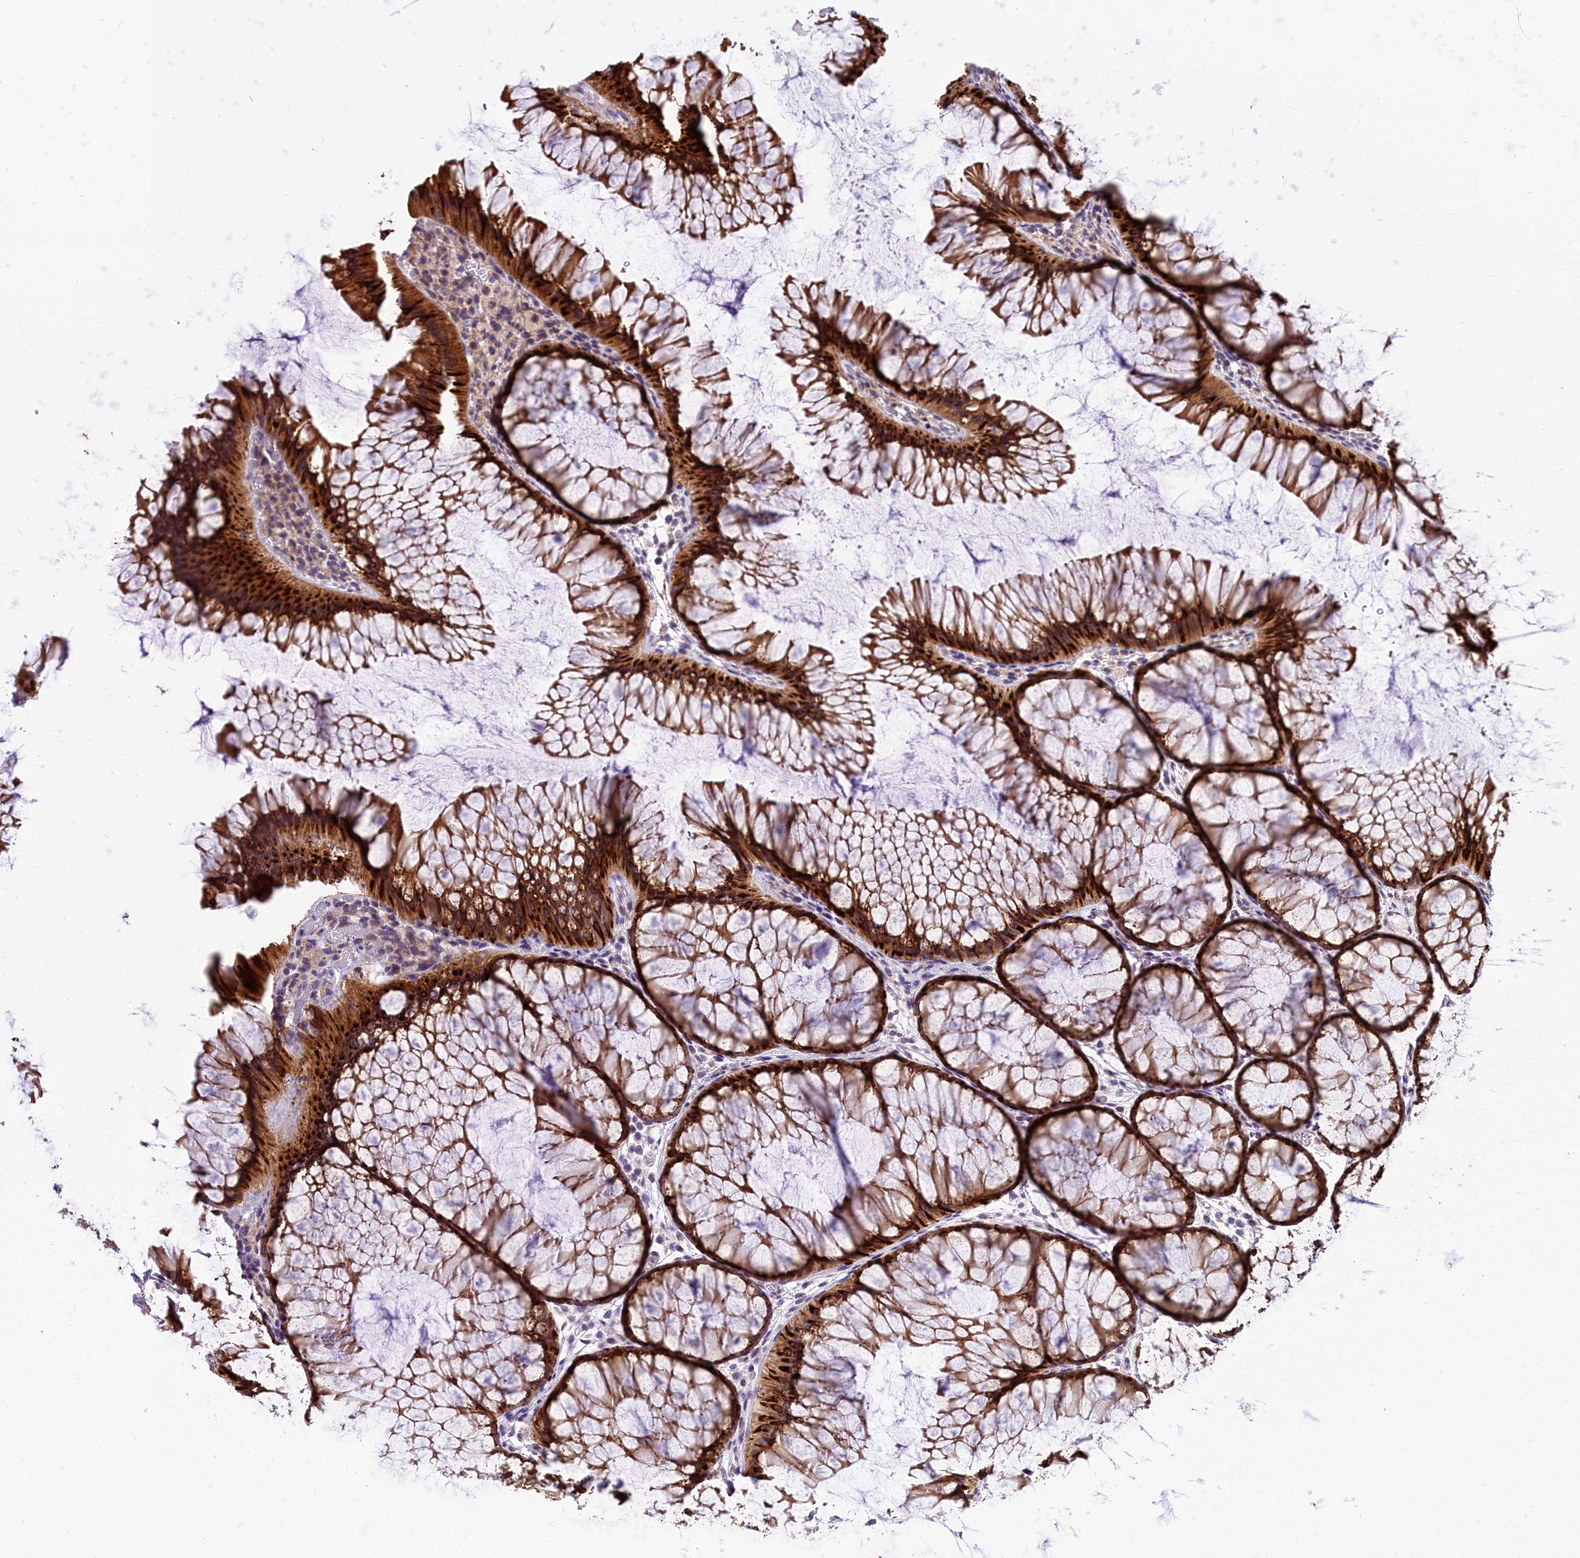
{"staining": {"intensity": "weak", "quantity": "25%-75%", "location": "cytoplasmic/membranous,nuclear"}, "tissue": "colon", "cell_type": "Endothelial cells", "image_type": "normal", "snomed": [{"axis": "morphology", "description": "Normal tissue, NOS"}, {"axis": "topography", "description": "Colon"}], "caption": "Human colon stained for a protein (brown) exhibits weak cytoplasmic/membranous,nuclear positive positivity in about 25%-75% of endothelial cells.", "gene": "ABCB8", "patient": {"sex": "female", "age": 82}}